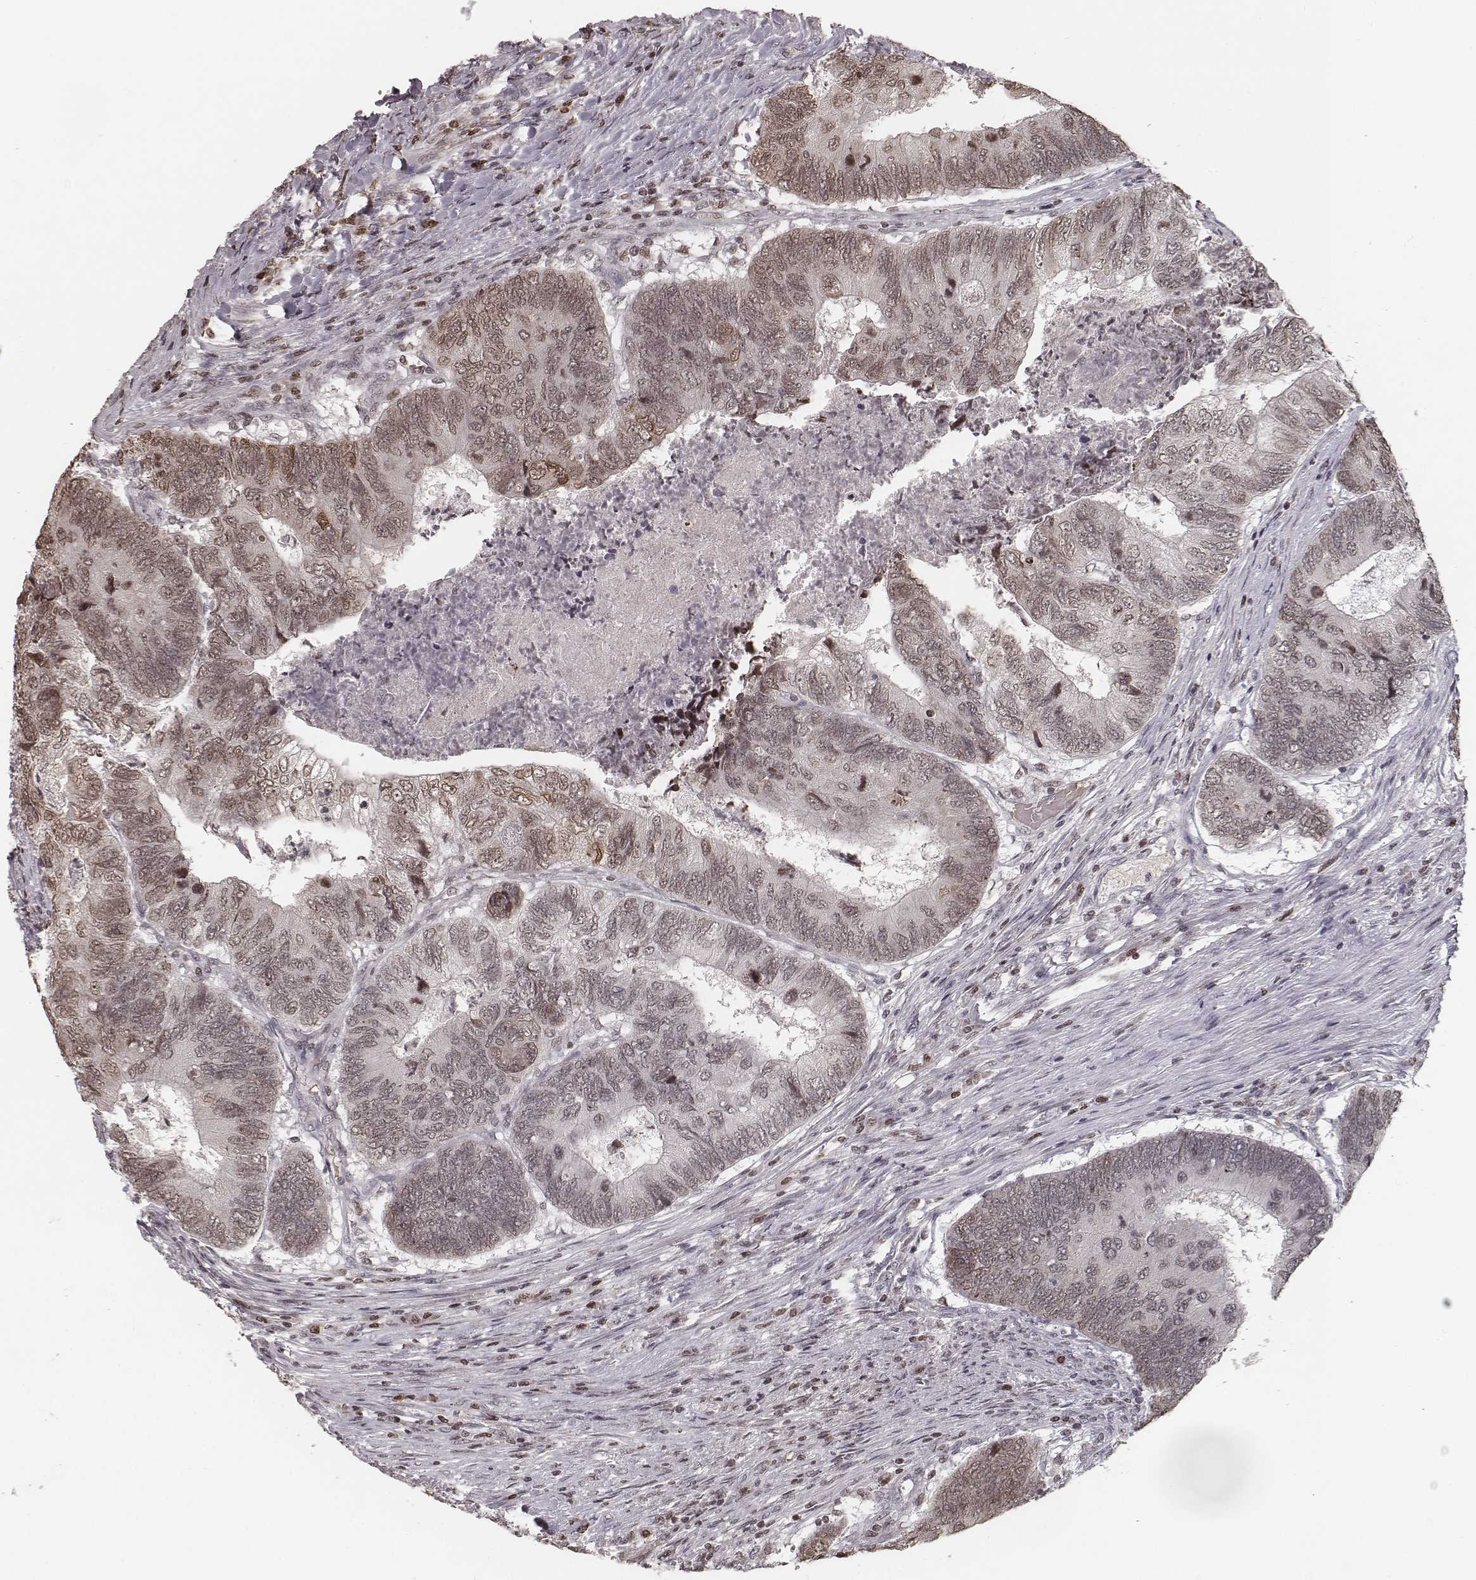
{"staining": {"intensity": "weak", "quantity": ">75%", "location": "nuclear"}, "tissue": "colorectal cancer", "cell_type": "Tumor cells", "image_type": "cancer", "snomed": [{"axis": "morphology", "description": "Adenocarcinoma, NOS"}, {"axis": "topography", "description": "Colon"}], "caption": "Tumor cells exhibit low levels of weak nuclear expression in approximately >75% of cells in human colorectal cancer.", "gene": "HMGA2", "patient": {"sex": "female", "age": 67}}